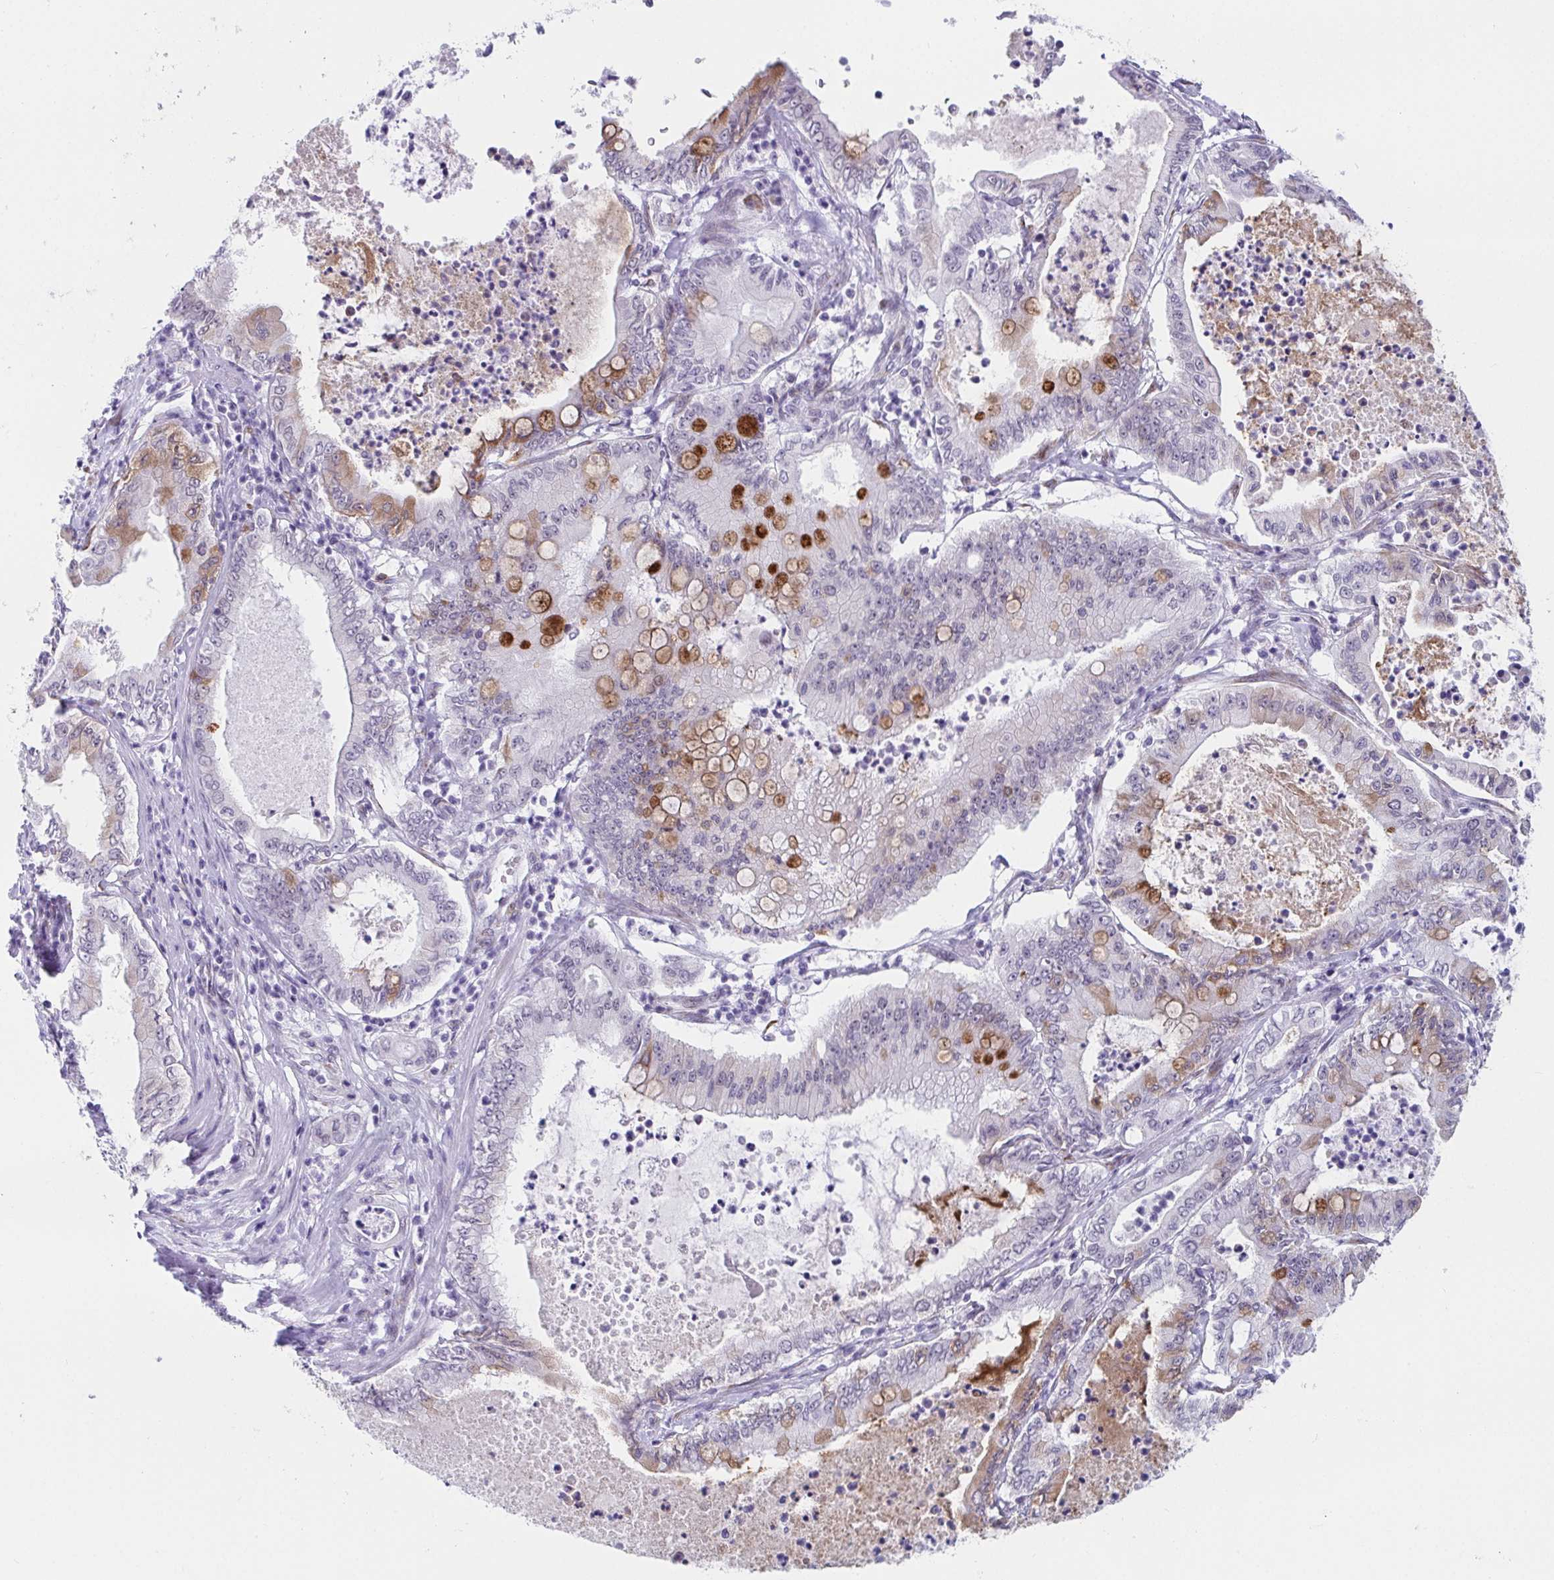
{"staining": {"intensity": "weak", "quantity": "25%-75%", "location": "cytoplasmic/membranous,nuclear"}, "tissue": "pancreatic cancer", "cell_type": "Tumor cells", "image_type": "cancer", "snomed": [{"axis": "morphology", "description": "Adenocarcinoma, NOS"}, {"axis": "topography", "description": "Pancreas"}], "caption": "This photomicrograph shows IHC staining of pancreatic cancer, with low weak cytoplasmic/membranous and nuclear expression in about 25%-75% of tumor cells.", "gene": "WDR72", "patient": {"sex": "male", "age": 71}}